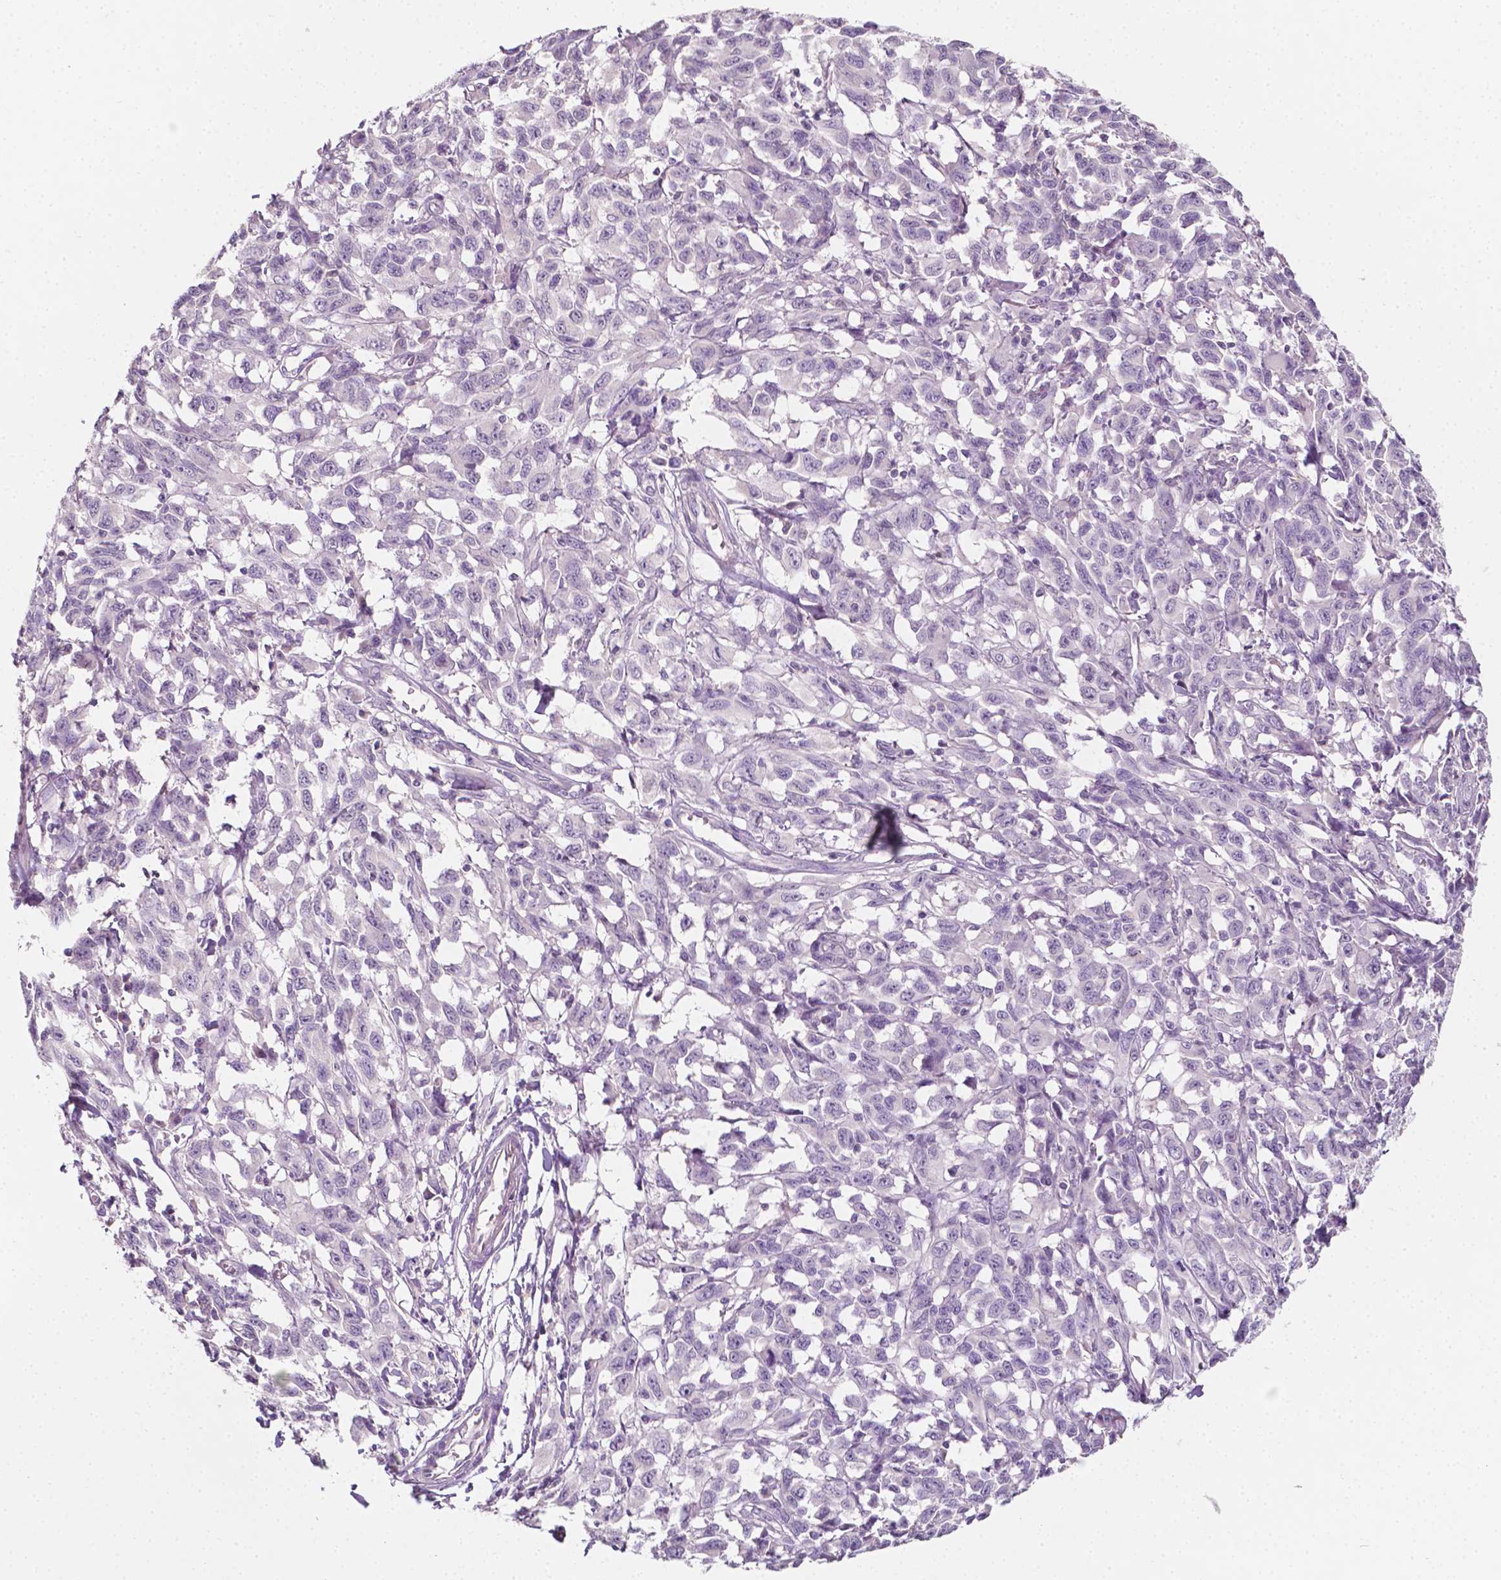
{"staining": {"intensity": "negative", "quantity": "none", "location": "none"}, "tissue": "melanoma", "cell_type": "Tumor cells", "image_type": "cancer", "snomed": [{"axis": "morphology", "description": "Malignant melanoma, NOS"}, {"axis": "topography", "description": "Vulva, labia, clitoris and Bartholin´s gland, NO"}], "caption": "Malignant melanoma was stained to show a protein in brown. There is no significant expression in tumor cells.", "gene": "EGFR", "patient": {"sex": "female", "age": 75}}